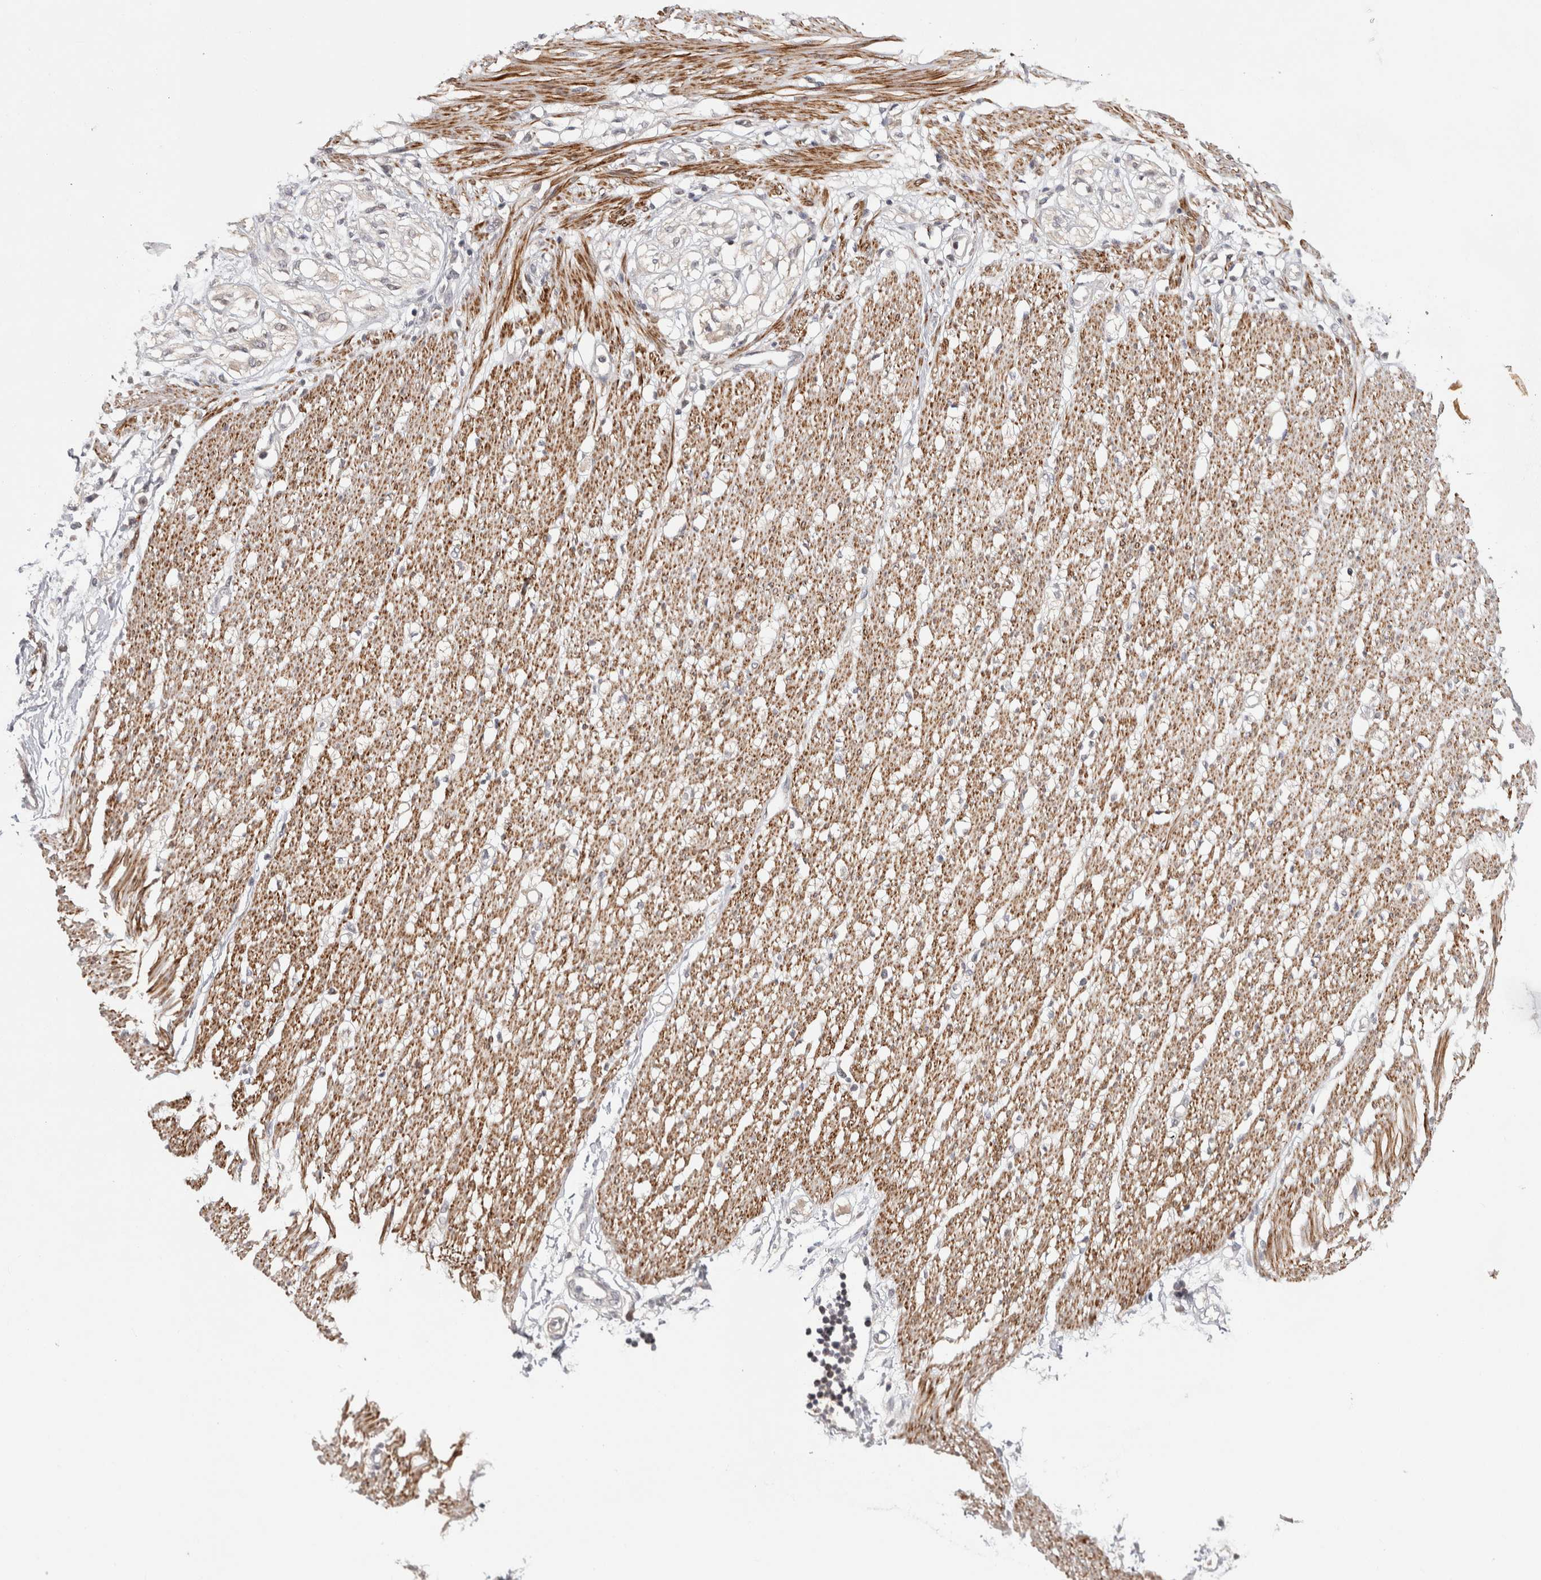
{"staining": {"intensity": "weak", "quantity": "25%-75%", "location": "cytoplasmic/membranous"}, "tissue": "soft tissue", "cell_type": "Fibroblasts", "image_type": "normal", "snomed": [{"axis": "morphology", "description": "Normal tissue, NOS"}, {"axis": "morphology", "description": "Adenocarcinoma, NOS"}, {"axis": "topography", "description": "Colon"}, {"axis": "topography", "description": "Peripheral nerve tissue"}], "caption": "Protein expression analysis of unremarkable soft tissue demonstrates weak cytoplasmic/membranous expression in approximately 25%-75% of fibroblasts. The protein is shown in brown color, while the nuclei are stained blue.", "gene": "ZNF318", "patient": {"sex": "male", "age": 14}}